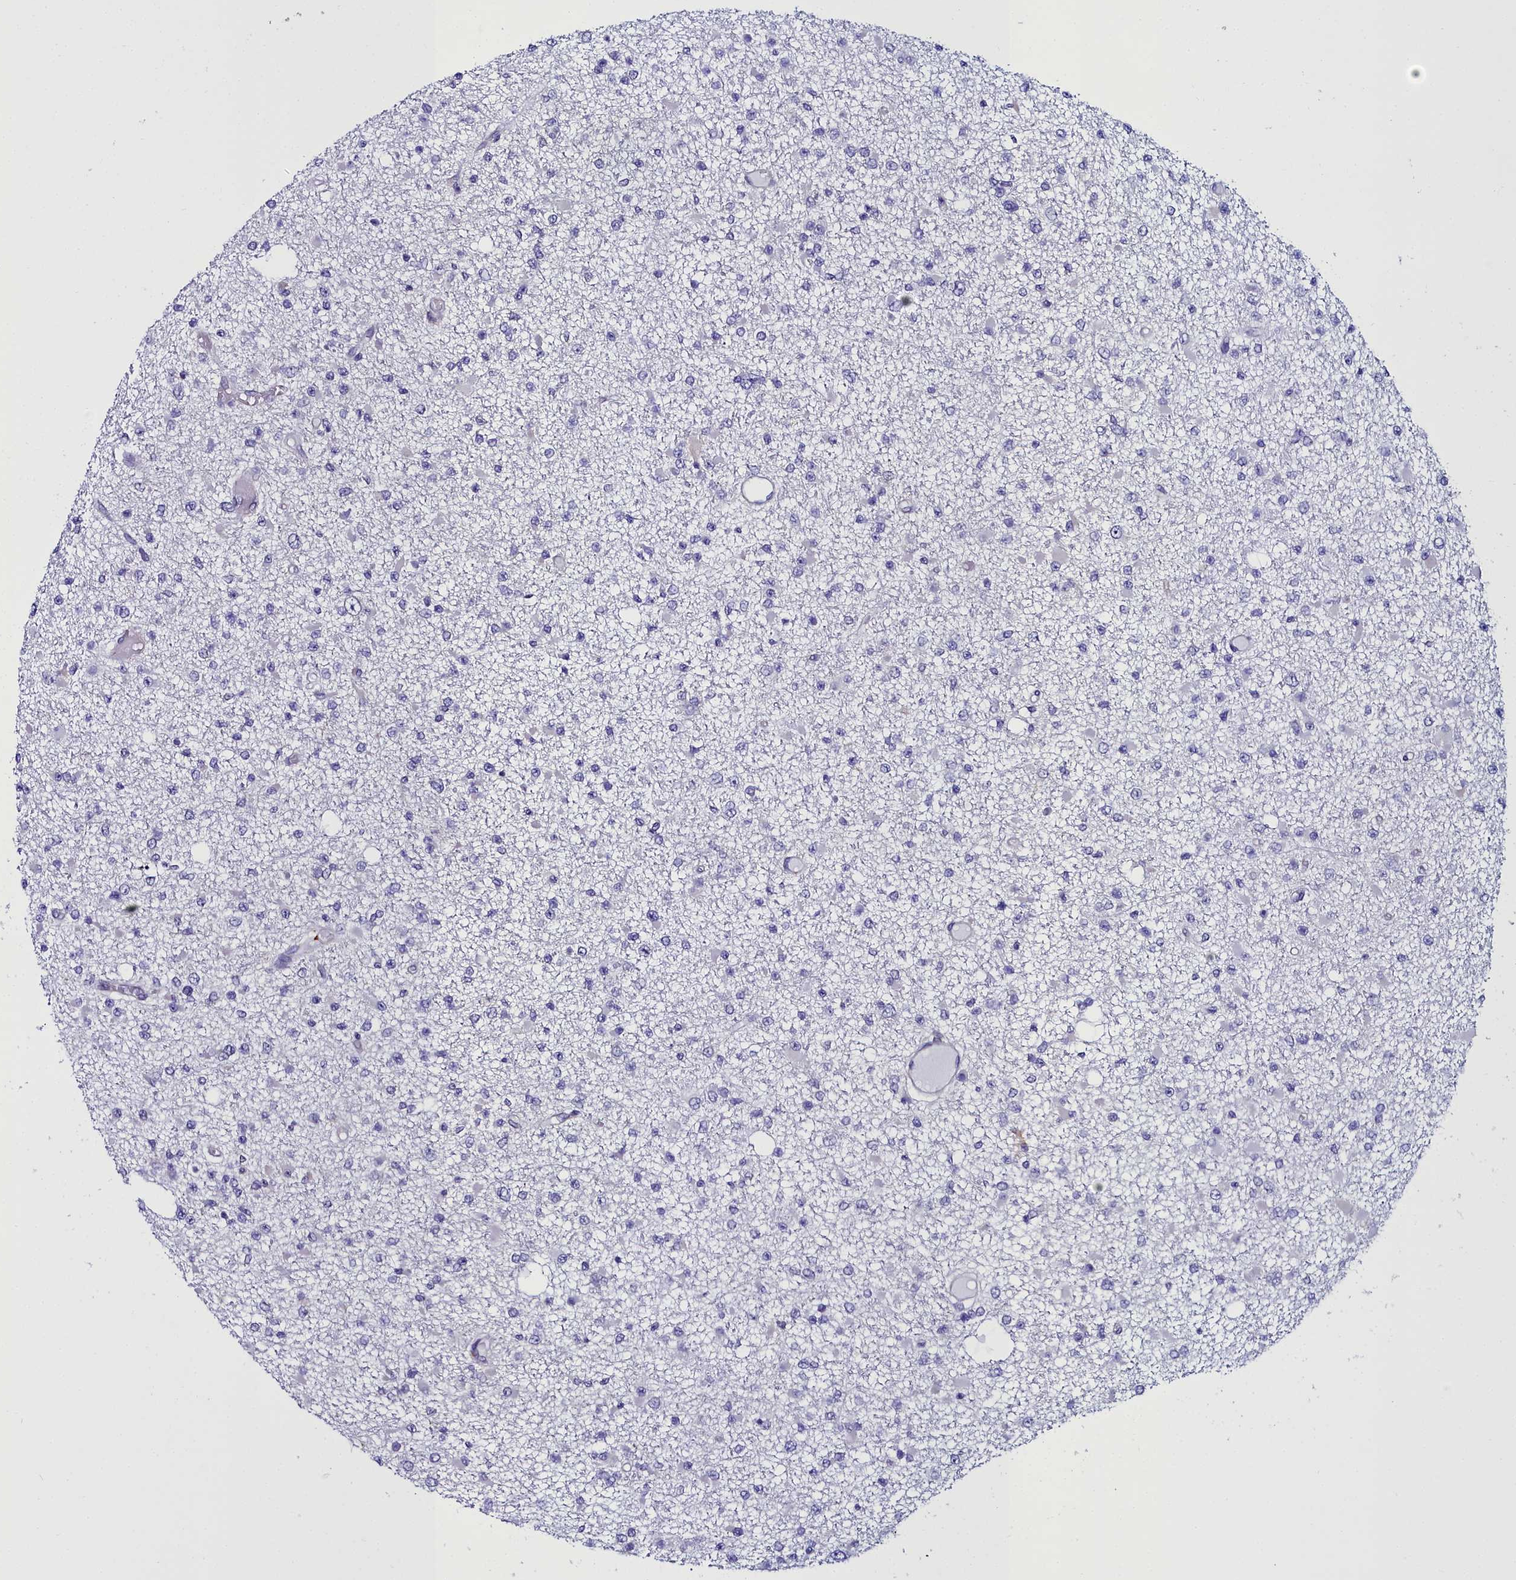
{"staining": {"intensity": "negative", "quantity": "none", "location": "none"}, "tissue": "glioma", "cell_type": "Tumor cells", "image_type": "cancer", "snomed": [{"axis": "morphology", "description": "Glioma, malignant, Low grade"}, {"axis": "topography", "description": "Brain"}], "caption": "High magnification brightfield microscopy of glioma stained with DAB (3,3'-diaminobenzidine) (brown) and counterstained with hematoxylin (blue): tumor cells show no significant positivity.", "gene": "TXNDC5", "patient": {"sex": "female", "age": 22}}